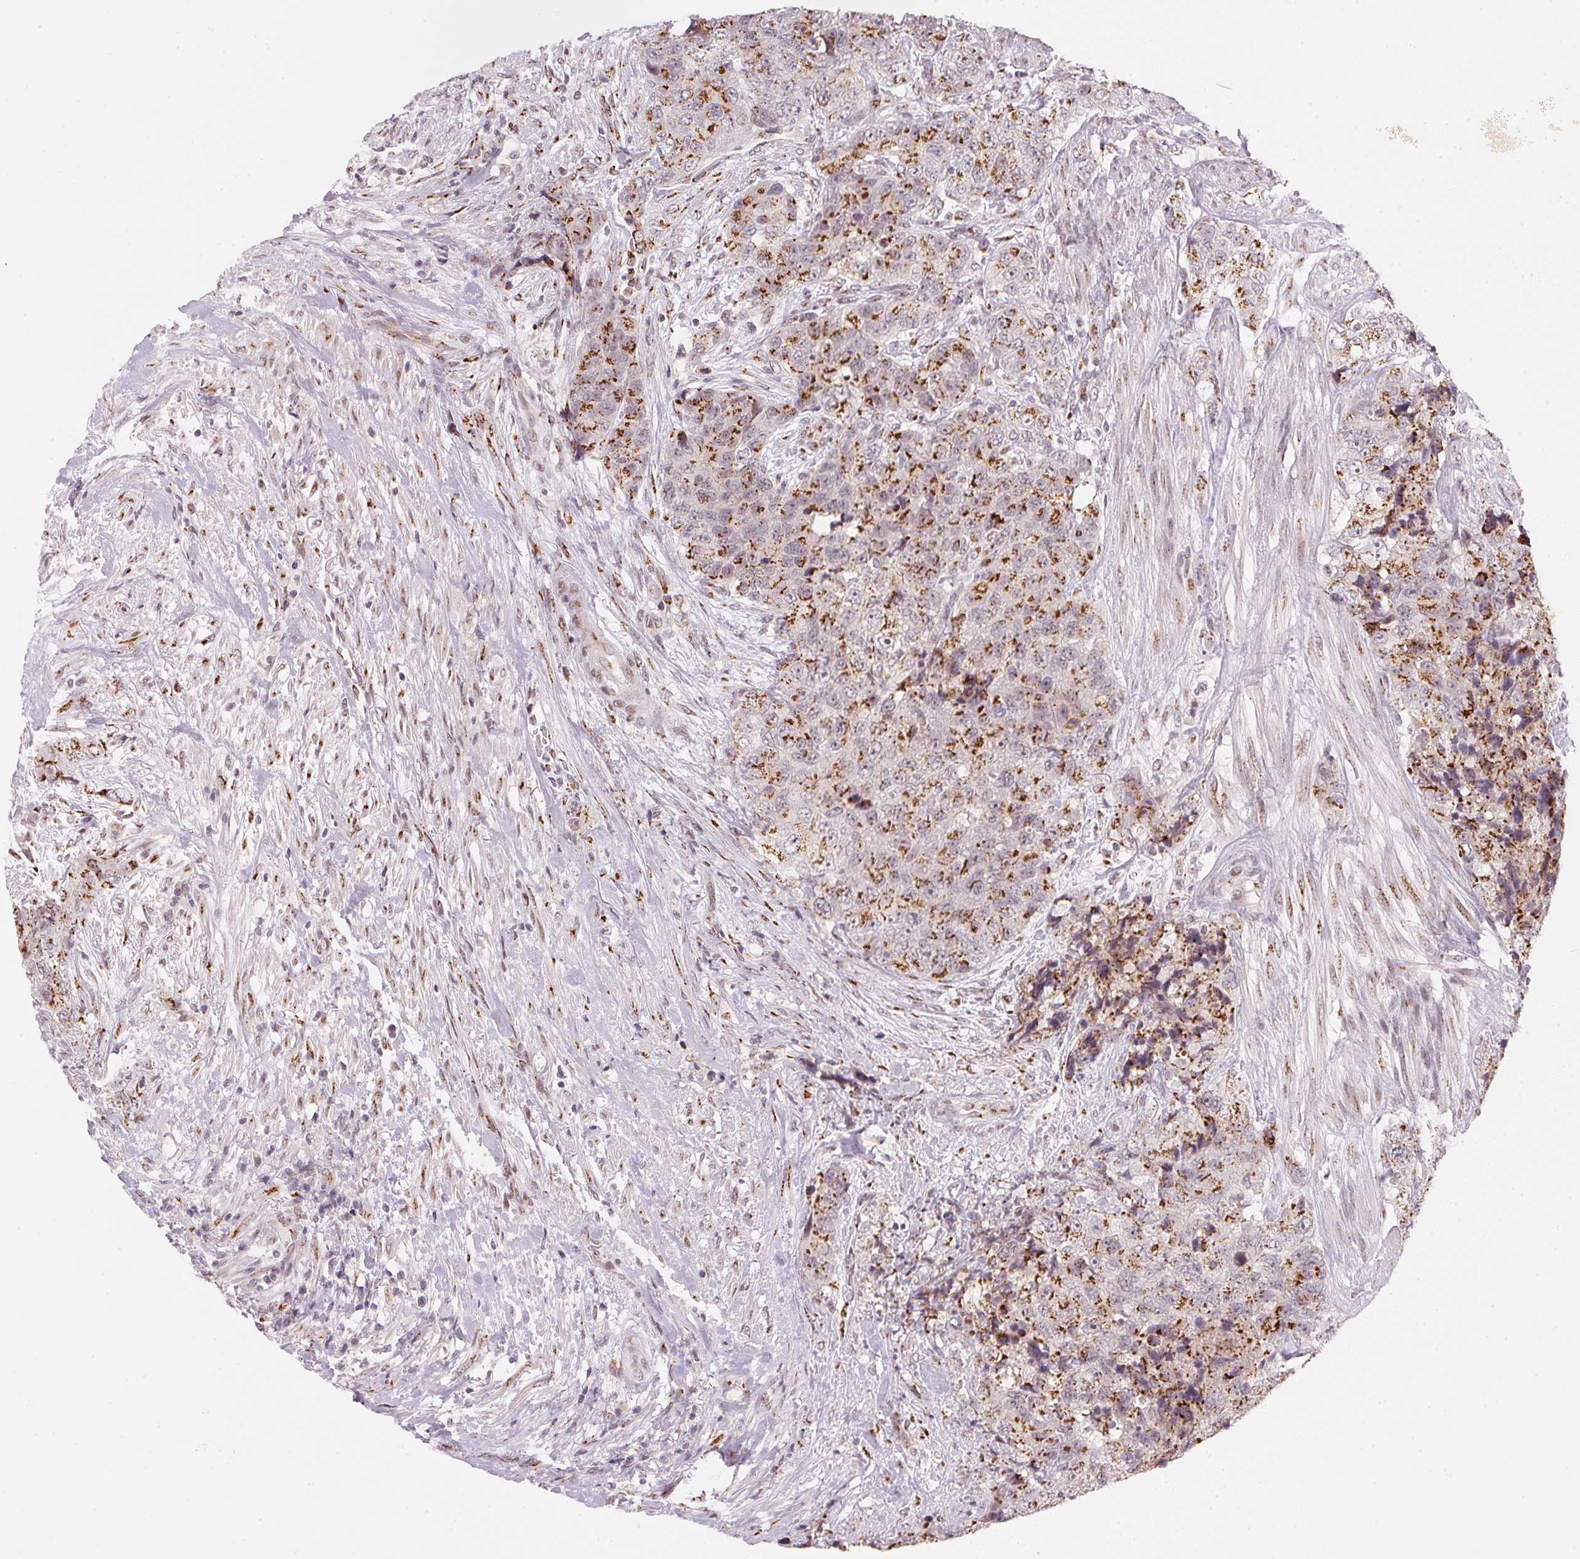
{"staining": {"intensity": "strong", "quantity": "25%-75%", "location": "cytoplasmic/membranous"}, "tissue": "urothelial cancer", "cell_type": "Tumor cells", "image_type": "cancer", "snomed": [{"axis": "morphology", "description": "Urothelial carcinoma, High grade"}, {"axis": "topography", "description": "Urinary bladder"}], "caption": "This image reveals immunohistochemistry (IHC) staining of urothelial cancer, with high strong cytoplasmic/membranous positivity in approximately 25%-75% of tumor cells.", "gene": "RAB22A", "patient": {"sex": "female", "age": 78}}